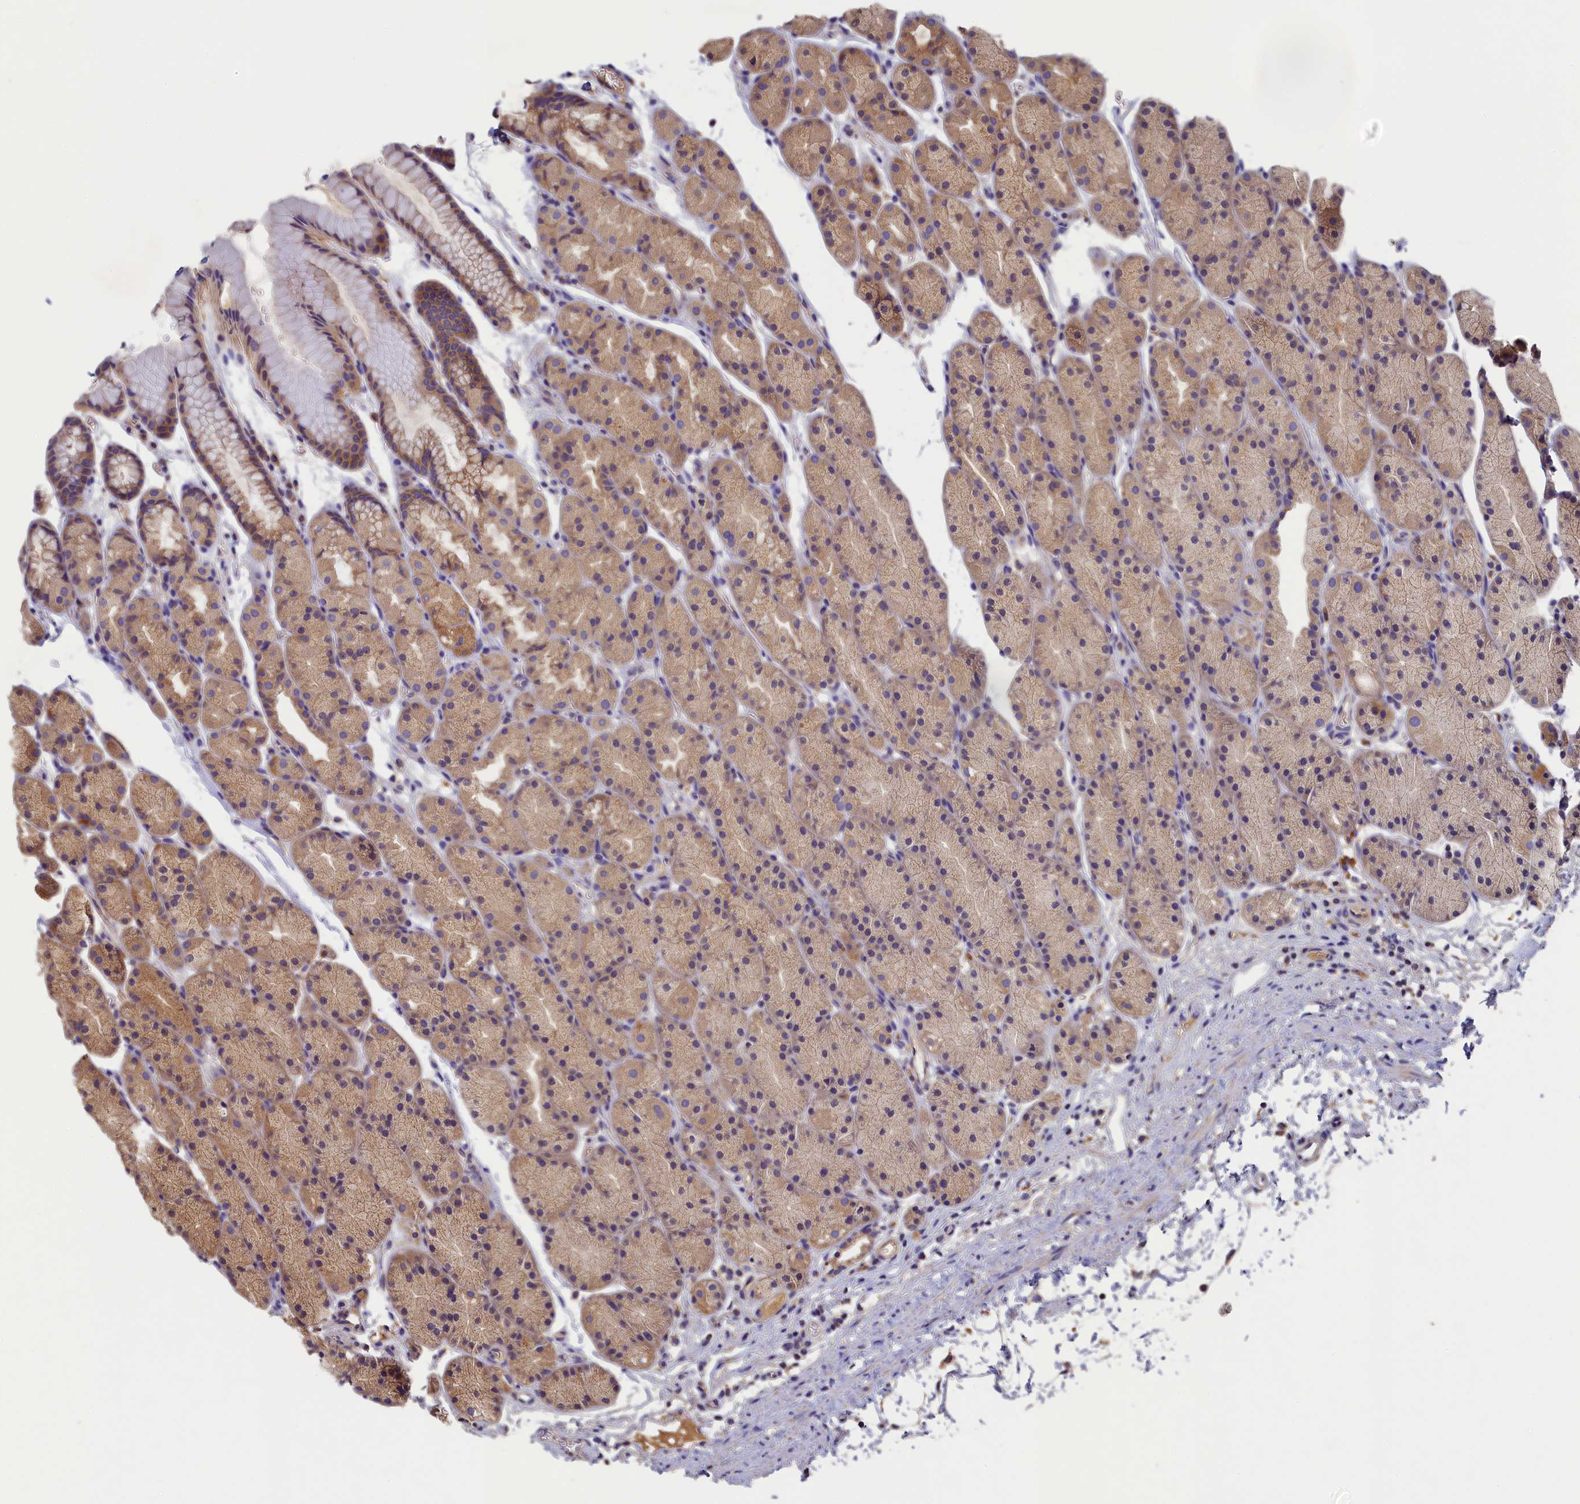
{"staining": {"intensity": "moderate", "quantity": ">75%", "location": "cytoplasmic/membranous"}, "tissue": "stomach", "cell_type": "Glandular cells", "image_type": "normal", "snomed": [{"axis": "morphology", "description": "Normal tissue, NOS"}, {"axis": "topography", "description": "Stomach, upper"}, {"axis": "topography", "description": "Stomach"}], "caption": "A histopathology image showing moderate cytoplasmic/membranous positivity in approximately >75% of glandular cells in benign stomach, as visualized by brown immunohistochemical staining.", "gene": "SEC31B", "patient": {"sex": "male", "age": 47}}